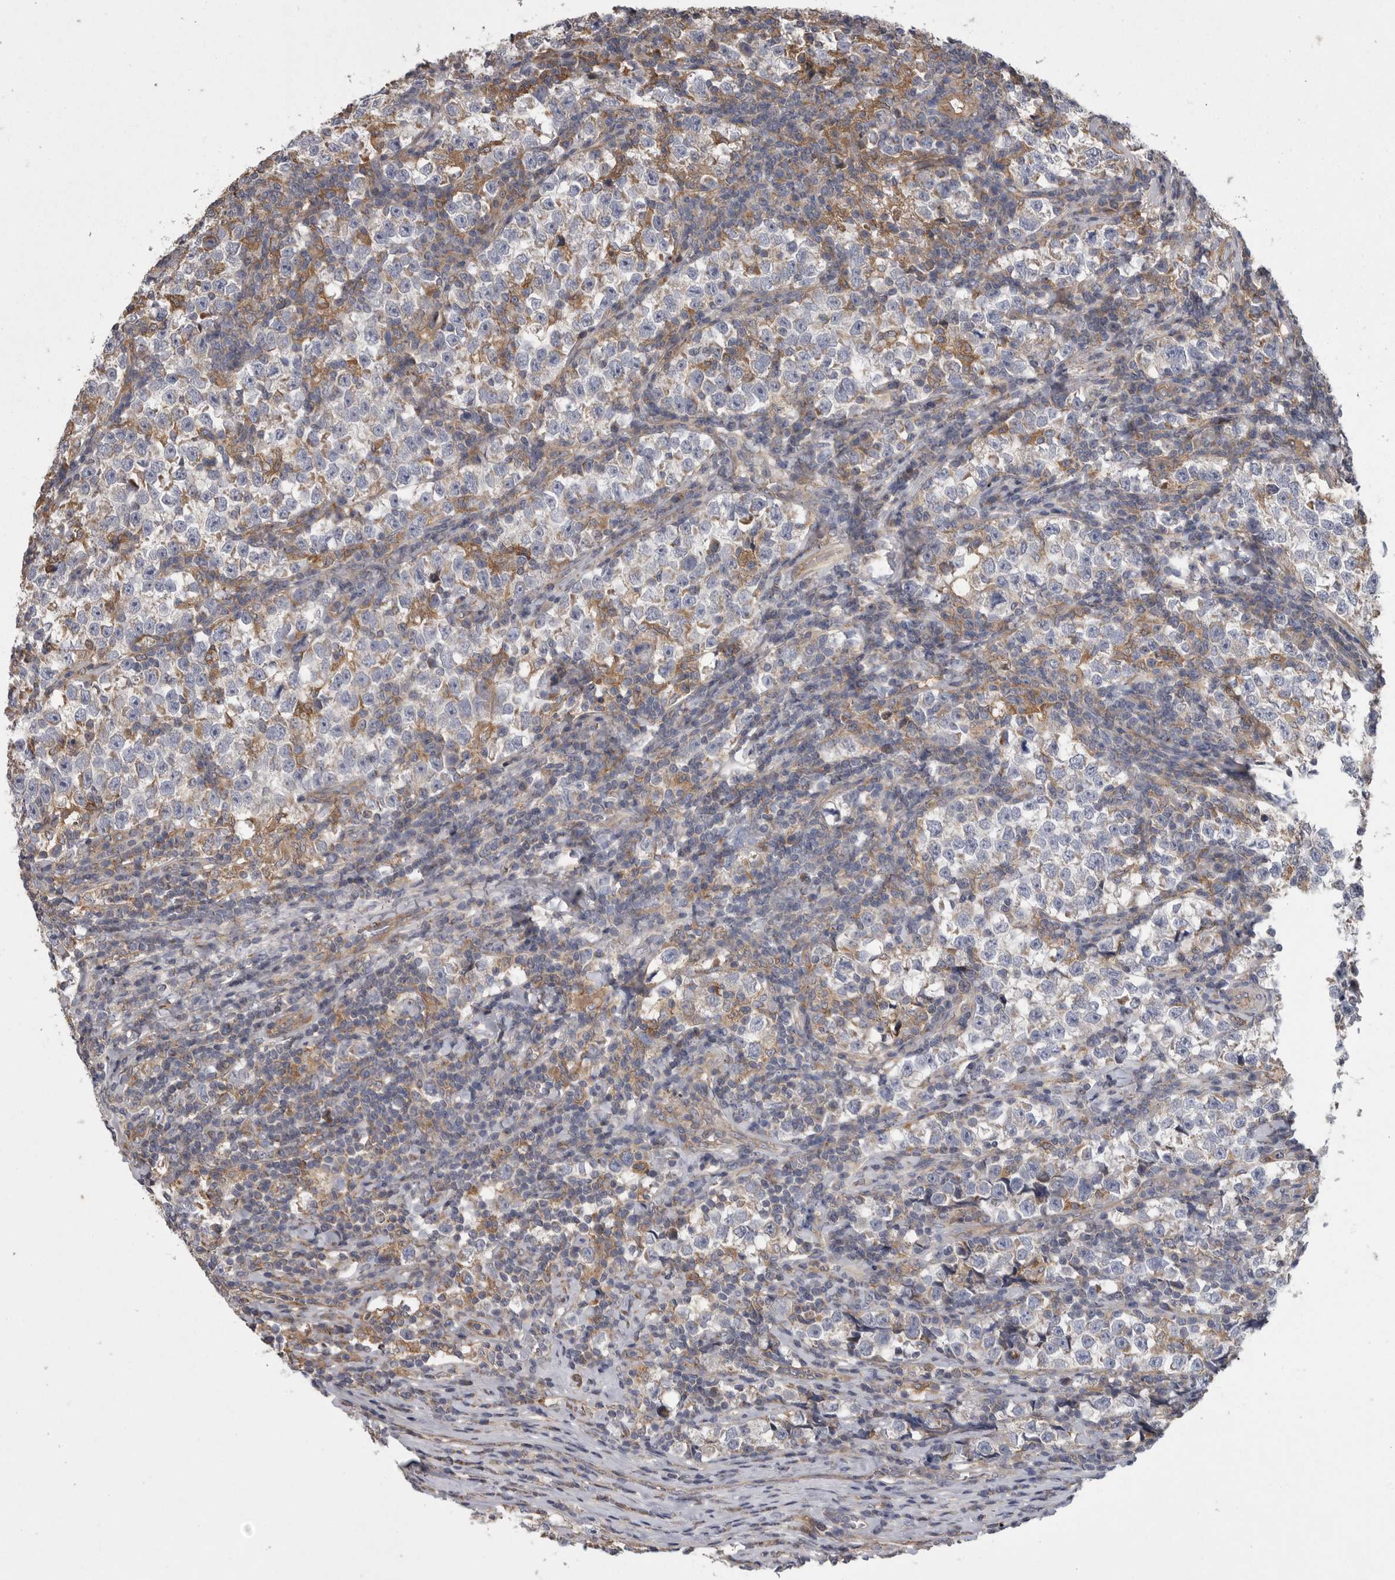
{"staining": {"intensity": "negative", "quantity": "none", "location": "none"}, "tissue": "testis cancer", "cell_type": "Tumor cells", "image_type": "cancer", "snomed": [{"axis": "morphology", "description": "Normal tissue, NOS"}, {"axis": "morphology", "description": "Seminoma, NOS"}, {"axis": "topography", "description": "Testis"}], "caption": "Immunohistochemistry histopathology image of neoplastic tissue: testis seminoma stained with DAB (3,3'-diaminobenzidine) demonstrates no significant protein staining in tumor cells. (Brightfield microscopy of DAB immunohistochemistry at high magnification).", "gene": "CRP", "patient": {"sex": "male", "age": 43}}